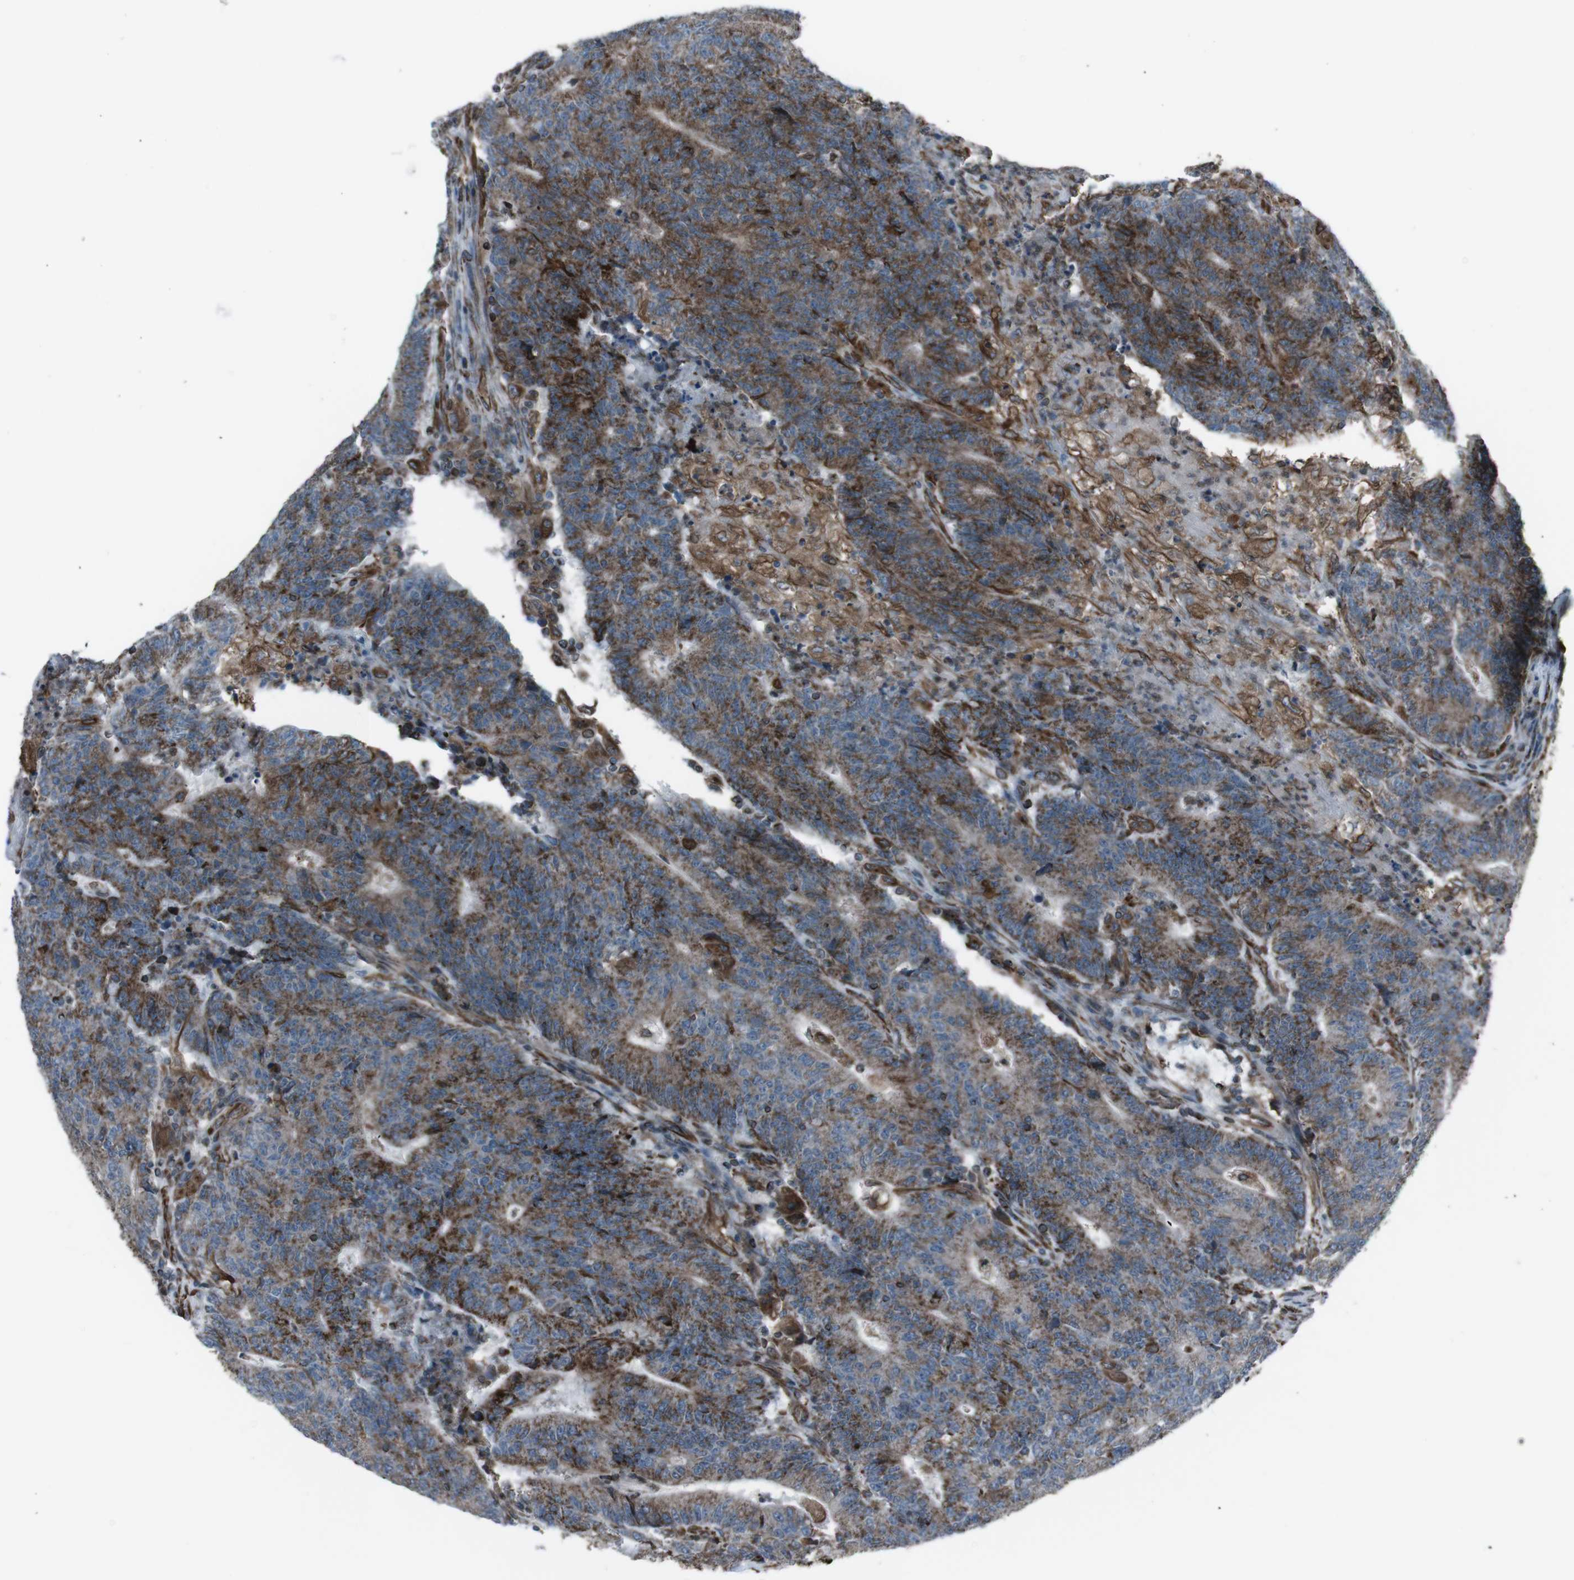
{"staining": {"intensity": "strong", "quantity": ">75%", "location": "cytoplasmic/membranous"}, "tissue": "colorectal cancer", "cell_type": "Tumor cells", "image_type": "cancer", "snomed": [{"axis": "morphology", "description": "Normal tissue, NOS"}, {"axis": "morphology", "description": "Adenocarcinoma, NOS"}, {"axis": "topography", "description": "Colon"}], "caption": "This photomicrograph reveals colorectal cancer (adenocarcinoma) stained with immunohistochemistry to label a protein in brown. The cytoplasmic/membranous of tumor cells show strong positivity for the protein. Nuclei are counter-stained blue.", "gene": "TMEM141", "patient": {"sex": "female", "age": 75}}